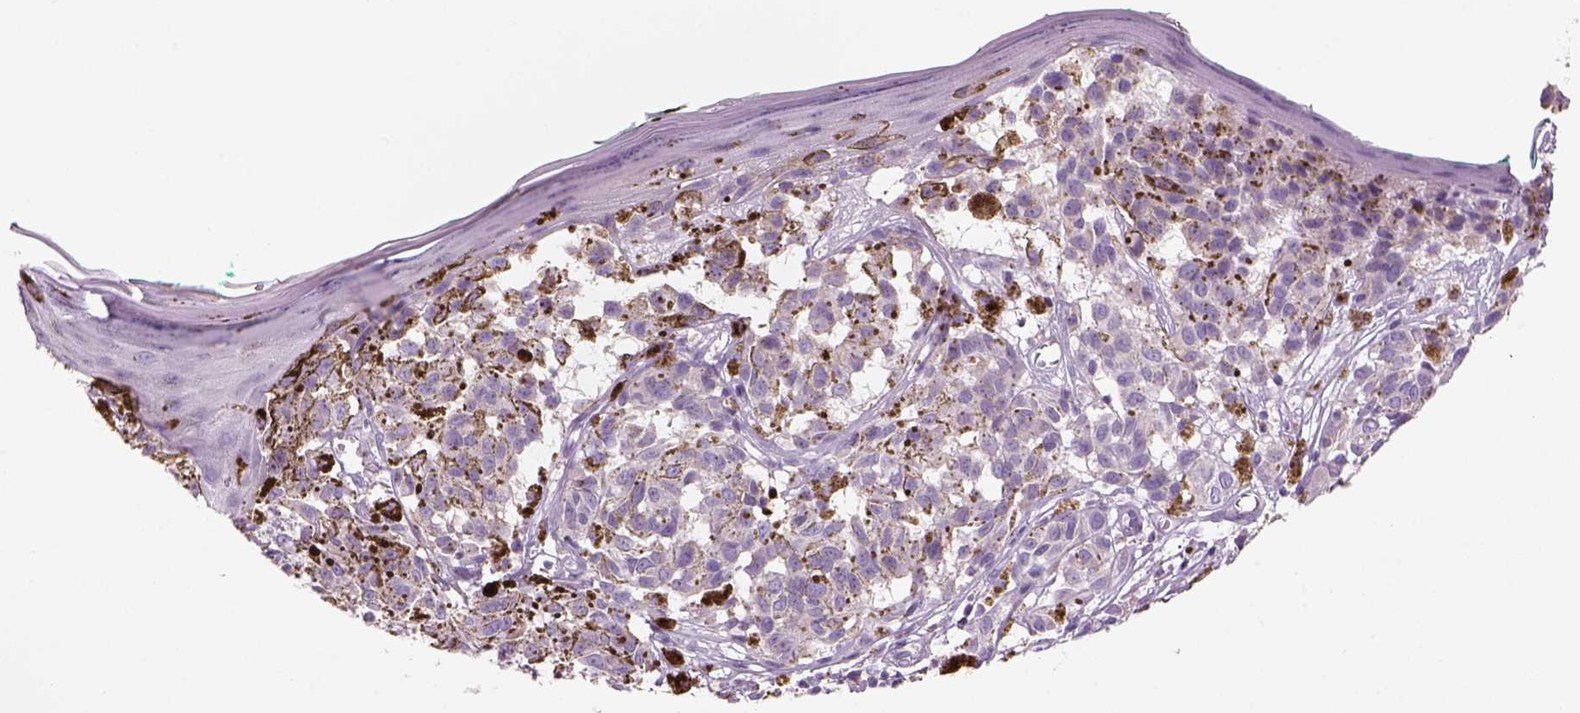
{"staining": {"intensity": "negative", "quantity": "none", "location": "none"}, "tissue": "melanoma", "cell_type": "Tumor cells", "image_type": "cancer", "snomed": [{"axis": "morphology", "description": "Malignant melanoma, NOS"}, {"axis": "topography", "description": "Skin"}], "caption": "There is no significant staining in tumor cells of malignant melanoma. (IHC, brightfield microscopy, high magnification).", "gene": "SLC1A7", "patient": {"sex": "female", "age": 38}}